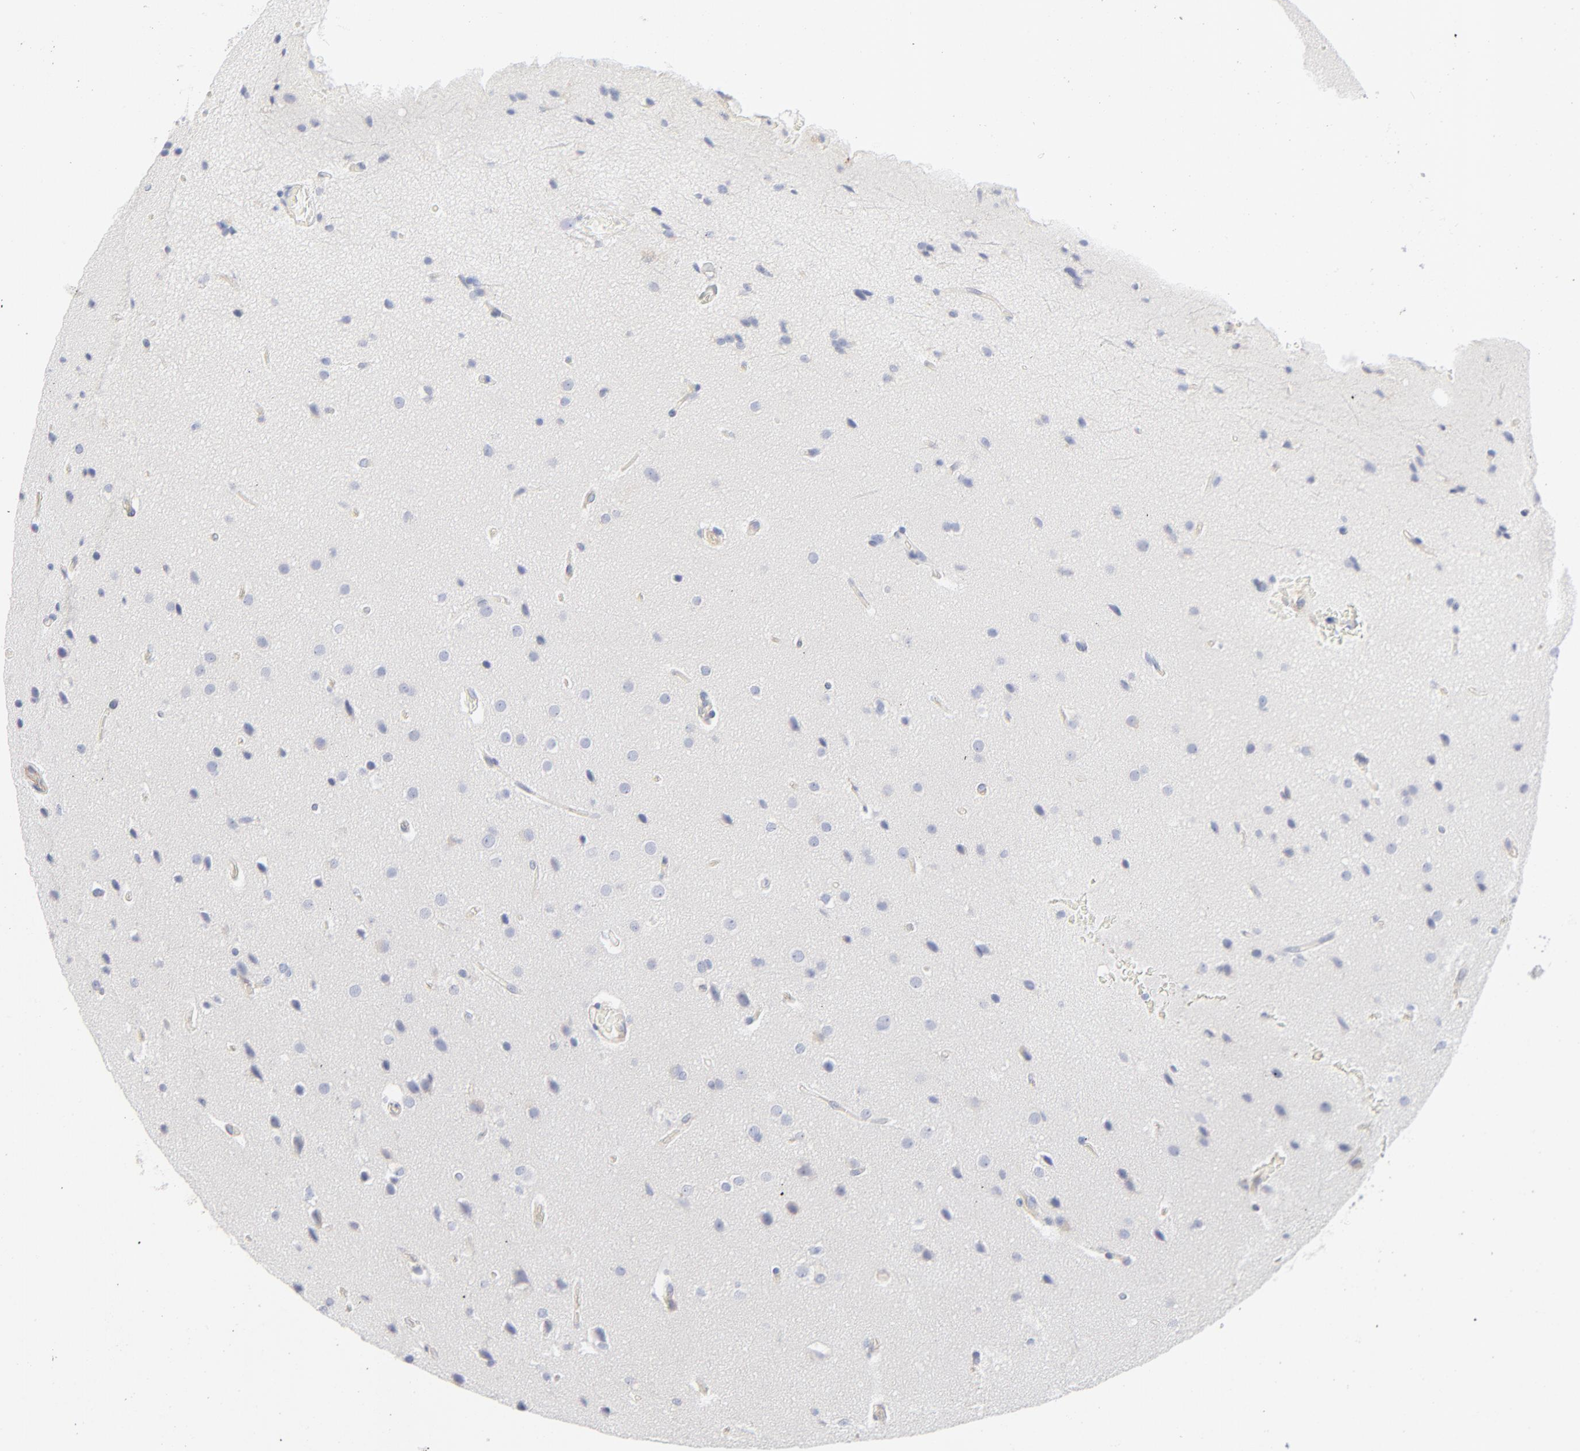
{"staining": {"intensity": "negative", "quantity": "none", "location": "none"}, "tissue": "glioma", "cell_type": "Tumor cells", "image_type": "cancer", "snomed": [{"axis": "morphology", "description": "Glioma, malignant, Low grade"}, {"axis": "topography", "description": "Cerebral cortex"}], "caption": "Tumor cells show no significant protein staining in glioma. (DAB immunohistochemistry with hematoxylin counter stain).", "gene": "ITGA5", "patient": {"sex": "female", "age": 47}}